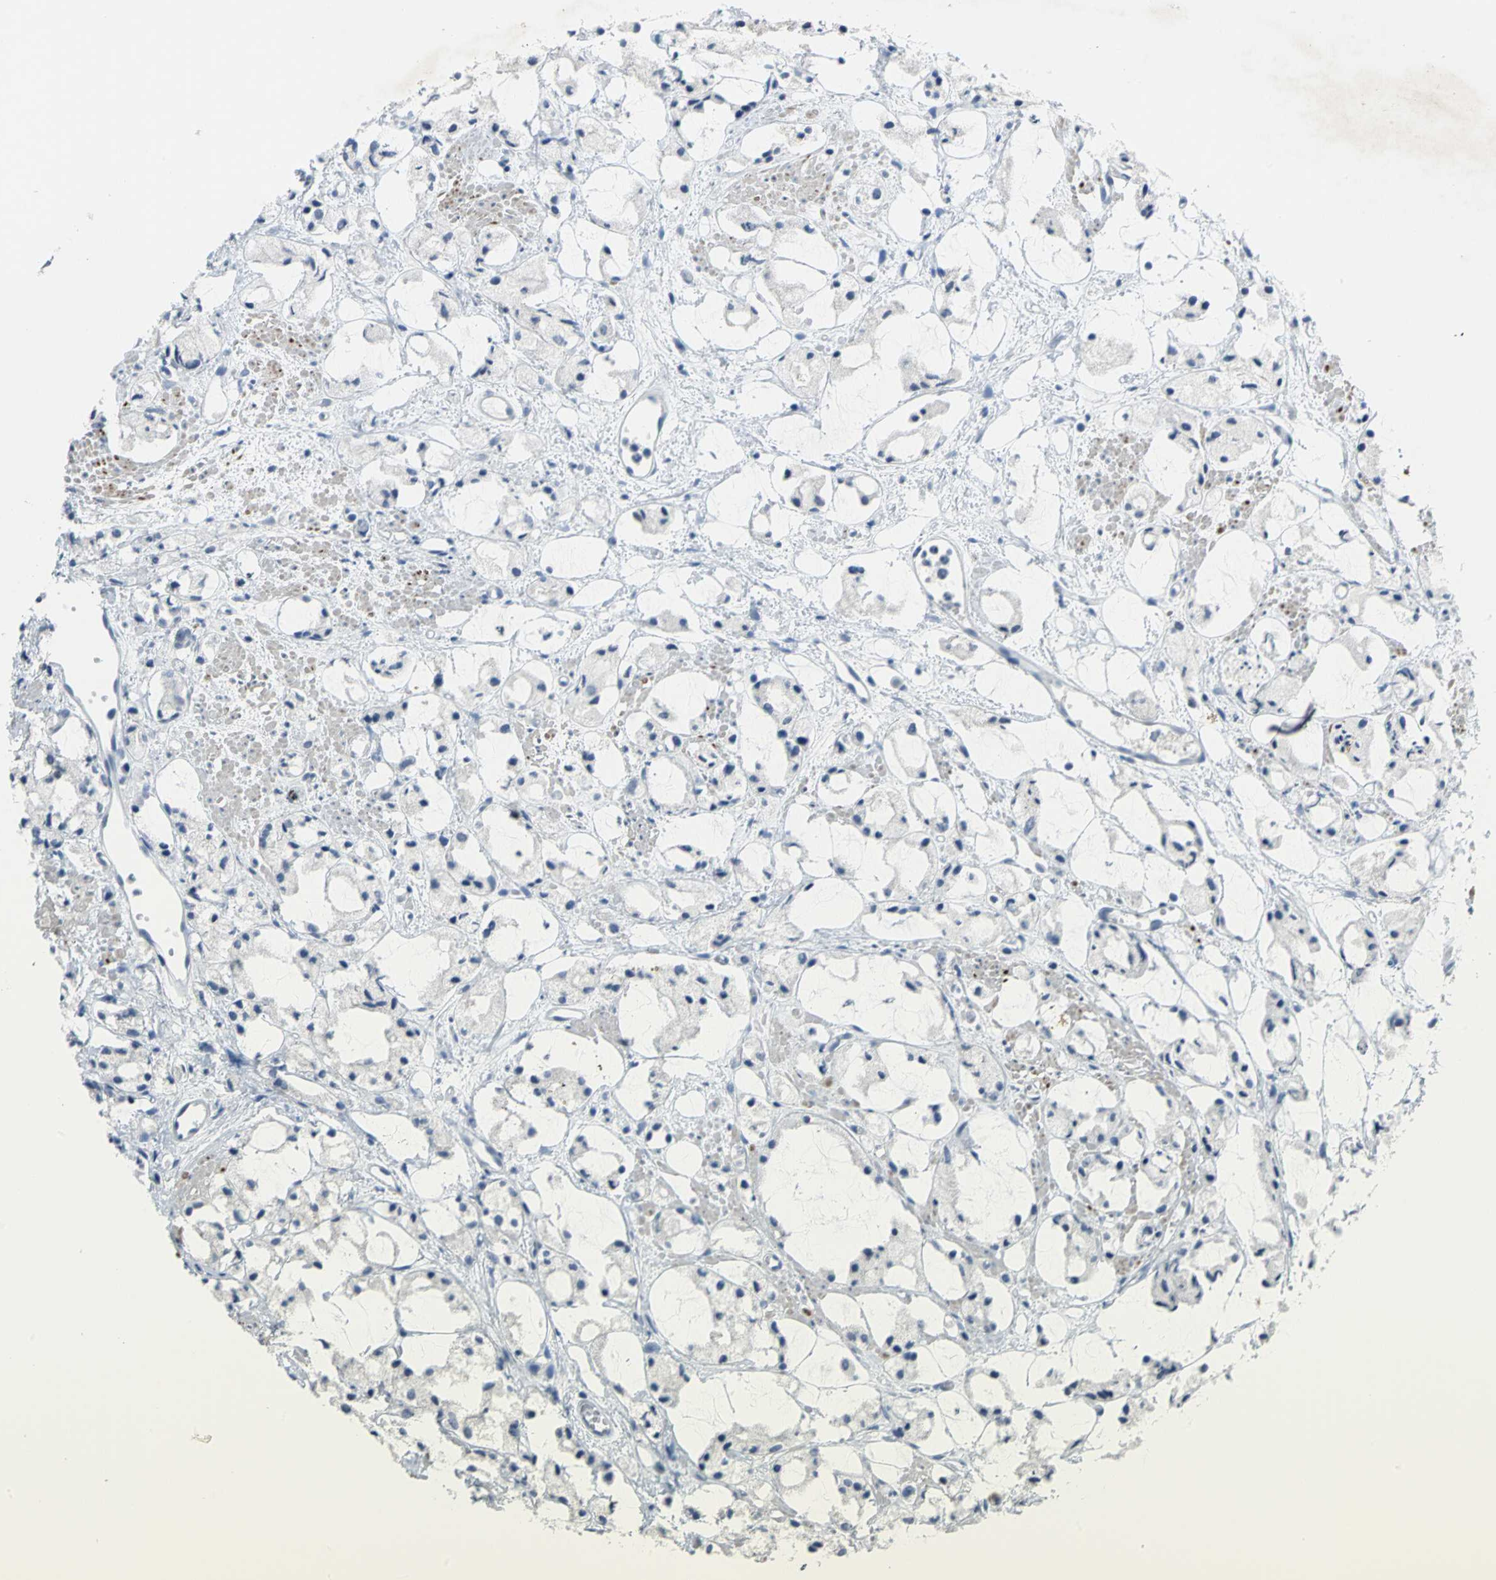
{"staining": {"intensity": "negative", "quantity": "none", "location": "none"}, "tissue": "prostate cancer", "cell_type": "Tumor cells", "image_type": "cancer", "snomed": [{"axis": "morphology", "description": "Adenocarcinoma, High grade"}, {"axis": "topography", "description": "Prostate"}], "caption": "The histopathology image exhibits no significant positivity in tumor cells of prostate cancer (high-grade adenocarcinoma). The staining is performed using DAB brown chromogen with nuclei counter-stained in using hematoxylin.", "gene": "MYBBP1A", "patient": {"sex": "male", "age": 85}}